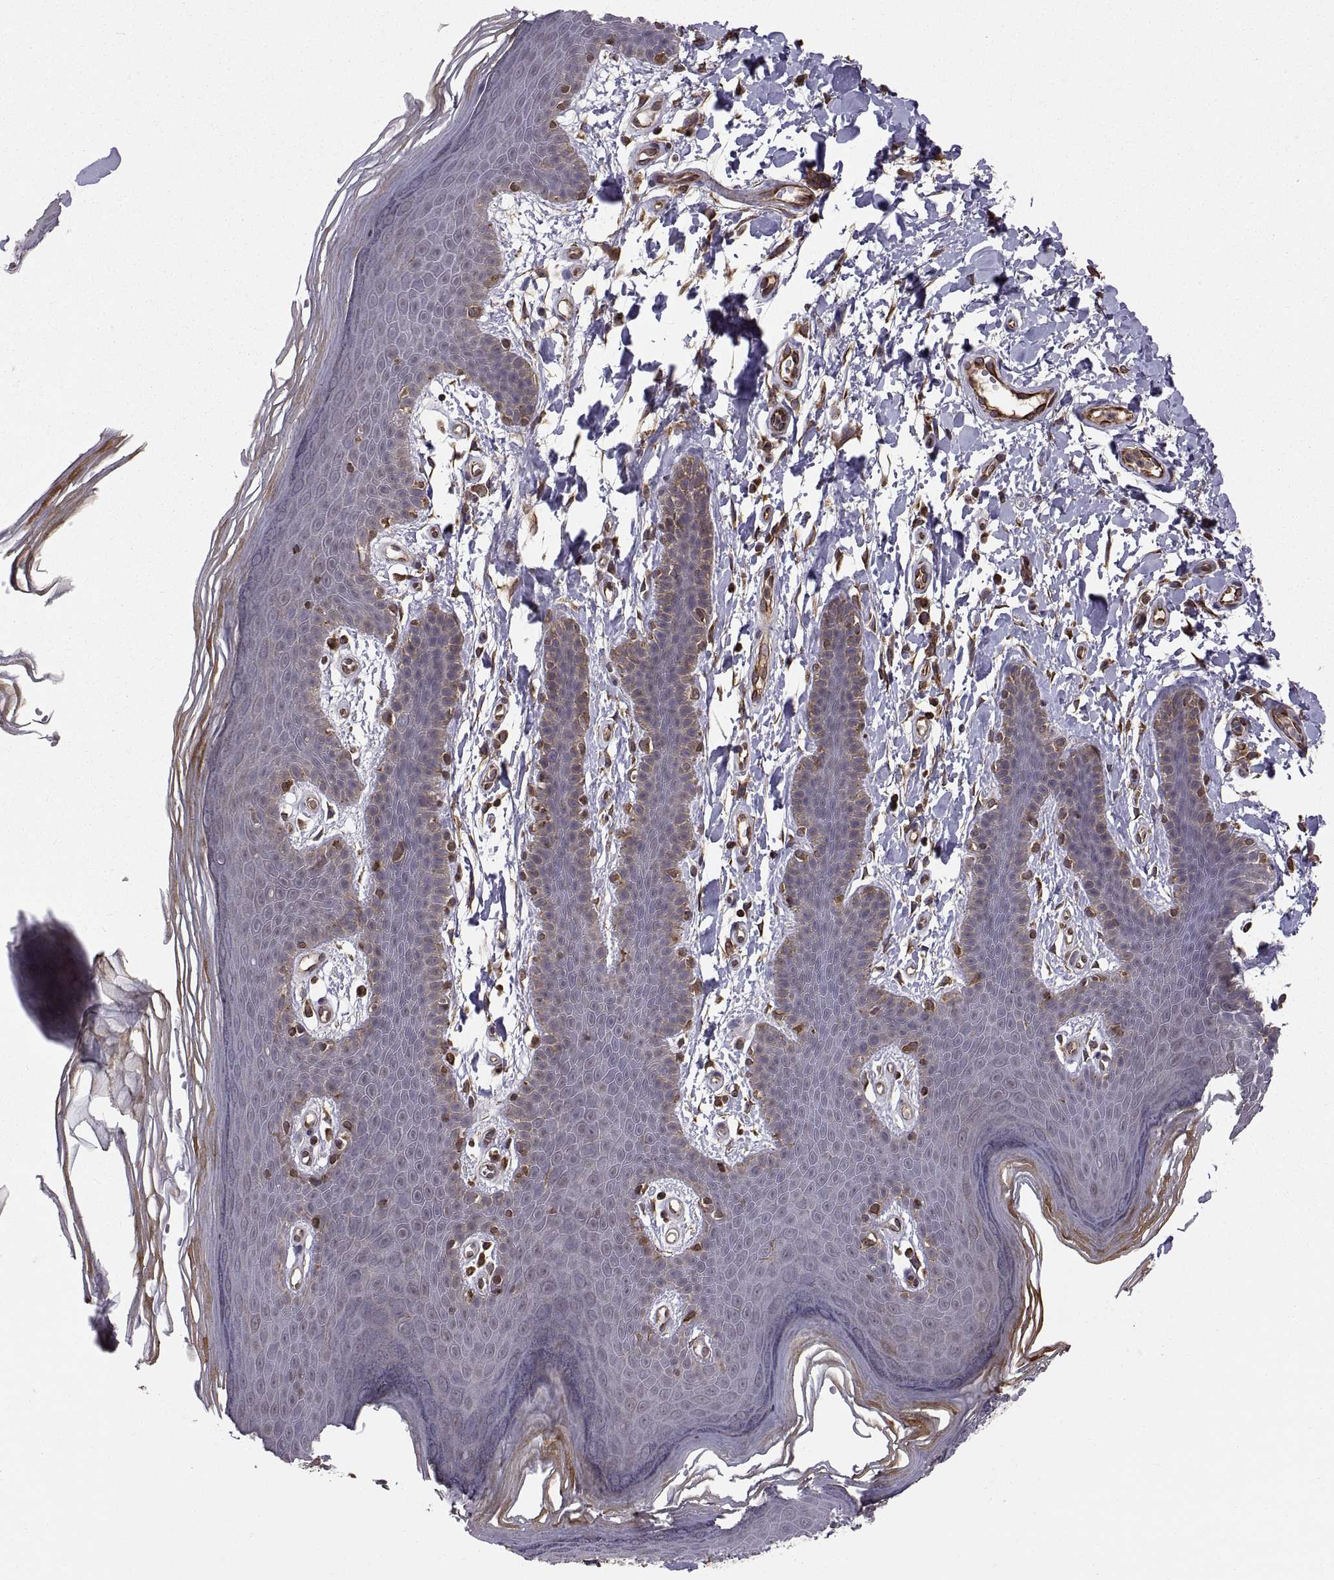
{"staining": {"intensity": "moderate", "quantity": "<25%", "location": "cytoplasmic/membranous"}, "tissue": "skin", "cell_type": "Epidermal cells", "image_type": "normal", "snomed": [{"axis": "morphology", "description": "Normal tissue, NOS"}, {"axis": "topography", "description": "Anal"}], "caption": "A high-resolution micrograph shows immunohistochemistry staining of unremarkable skin, which displays moderate cytoplasmic/membranous expression in about <25% of epidermal cells. The staining is performed using DAB brown chromogen to label protein expression. The nuclei are counter-stained blue using hematoxylin.", "gene": "ABL2", "patient": {"sex": "male", "age": 53}}